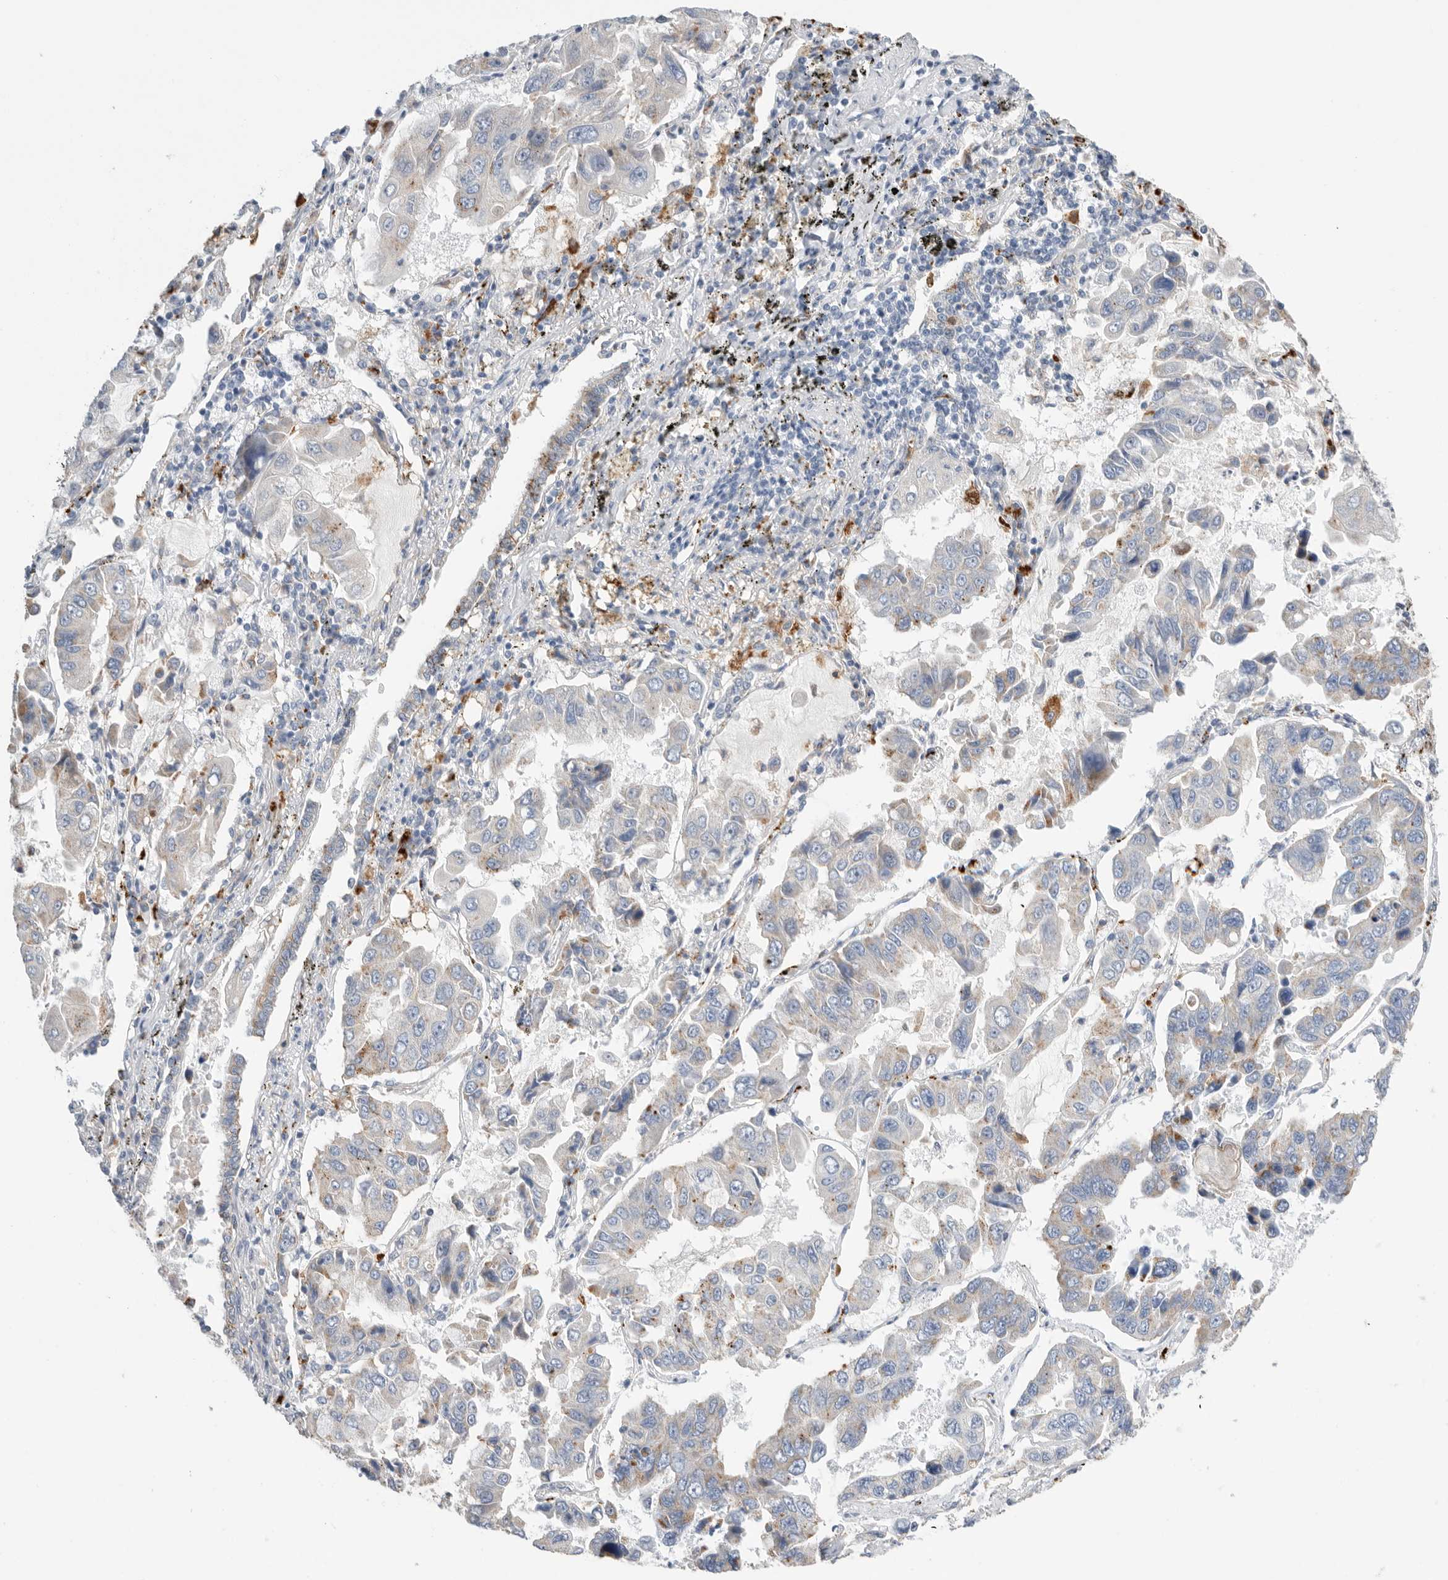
{"staining": {"intensity": "moderate", "quantity": "<25%", "location": "cytoplasmic/membranous"}, "tissue": "lung cancer", "cell_type": "Tumor cells", "image_type": "cancer", "snomed": [{"axis": "morphology", "description": "Adenocarcinoma, NOS"}, {"axis": "topography", "description": "Lung"}], "caption": "This is a histology image of immunohistochemistry (IHC) staining of lung cancer, which shows moderate expression in the cytoplasmic/membranous of tumor cells.", "gene": "GGH", "patient": {"sex": "male", "age": 64}}